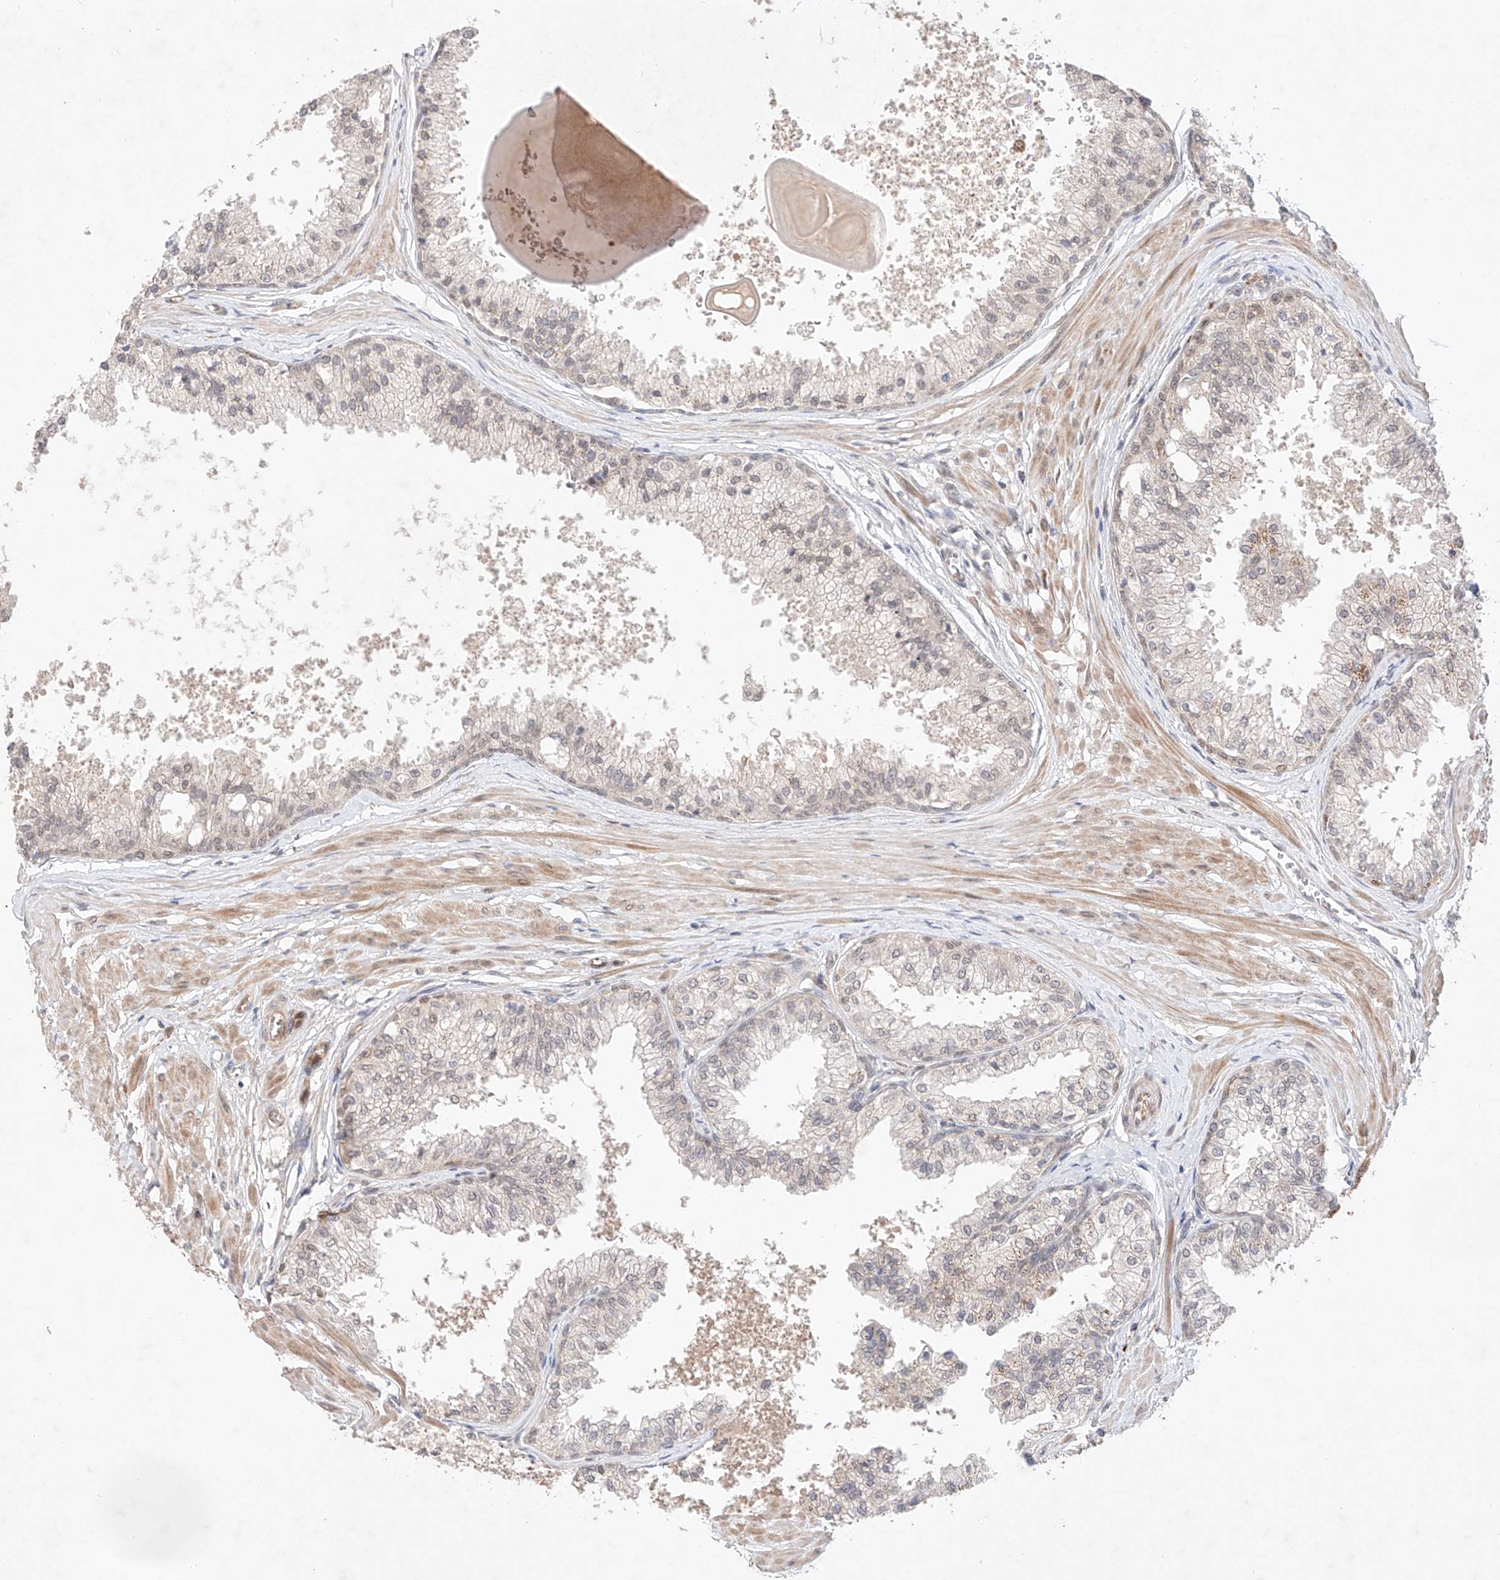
{"staining": {"intensity": "weak", "quantity": "25%-75%", "location": "cytoplasmic/membranous,nuclear"}, "tissue": "prostate", "cell_type": "Glandular cells", "image_type": "normal", "snomed": [{"axis": "morphology", "description": "Normal tissue, NOS"}, {"axis": "topography", "description": "Prostate"}], "caption": "High-magnification brightfield microscopy of benign prostate stained with DAB (3,3'-diaminobenzidine) (brown) and counterstained with hematoxylin (blue). glandular cells exhibit weak cytoplasmic/membranous,nuclear staining is present in about25%-75% of cells.", "gene": "ZNF124", "patient": {"sex": "male", "age": 48}}